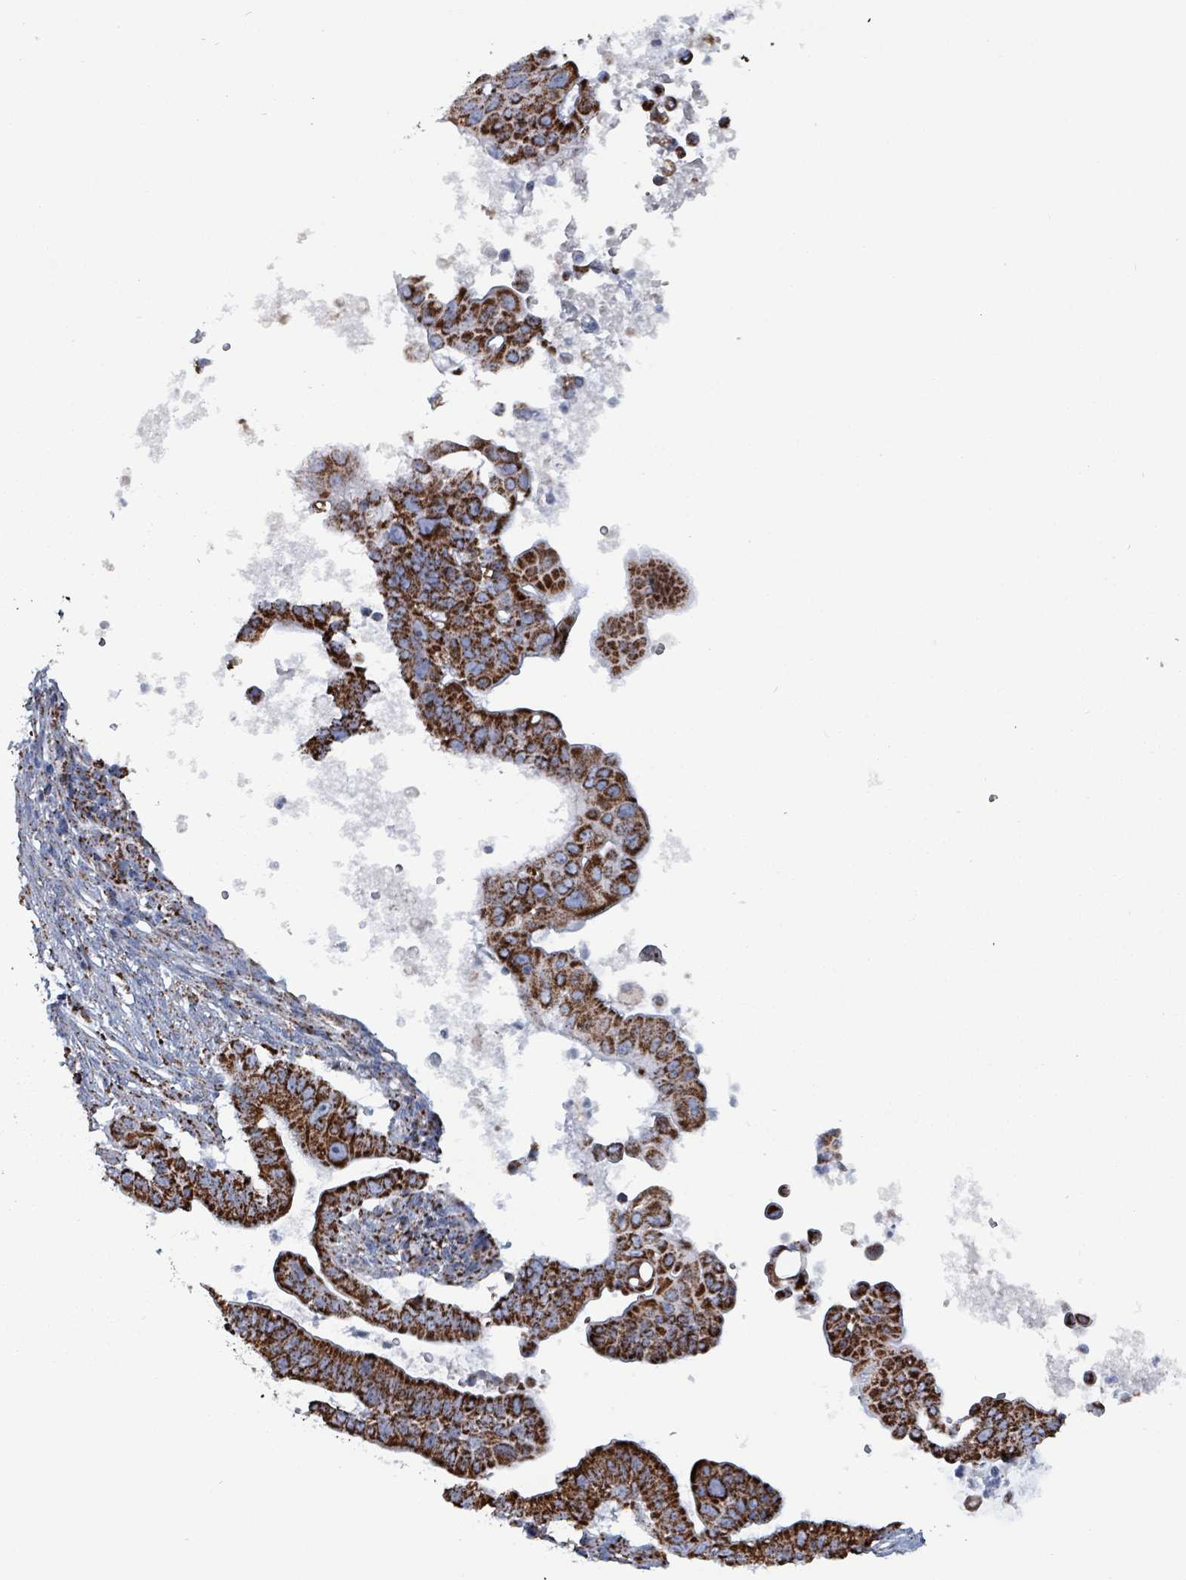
{"staining": {"intensity": "strong", "quantity": ">75%", "location": "cytoplasmic/membranous"}, "tissue": "pancreatic cancer", "cell_type": "Tumor cells", "image_type": "cancer", "snomed": [{"axis": "morphology", "description": "Adenocarcinoma, NOS"}, {"axis": "topography", "description": "Pancreas"}], "caption": "Tumor cells show strong cytoplasmic/membranous positivity in approximately >75% of cells in pancreatic cancer (adenocarcinoma).", "gene": "IDH3B", "patient": {"sex": "male", "age": 68}}